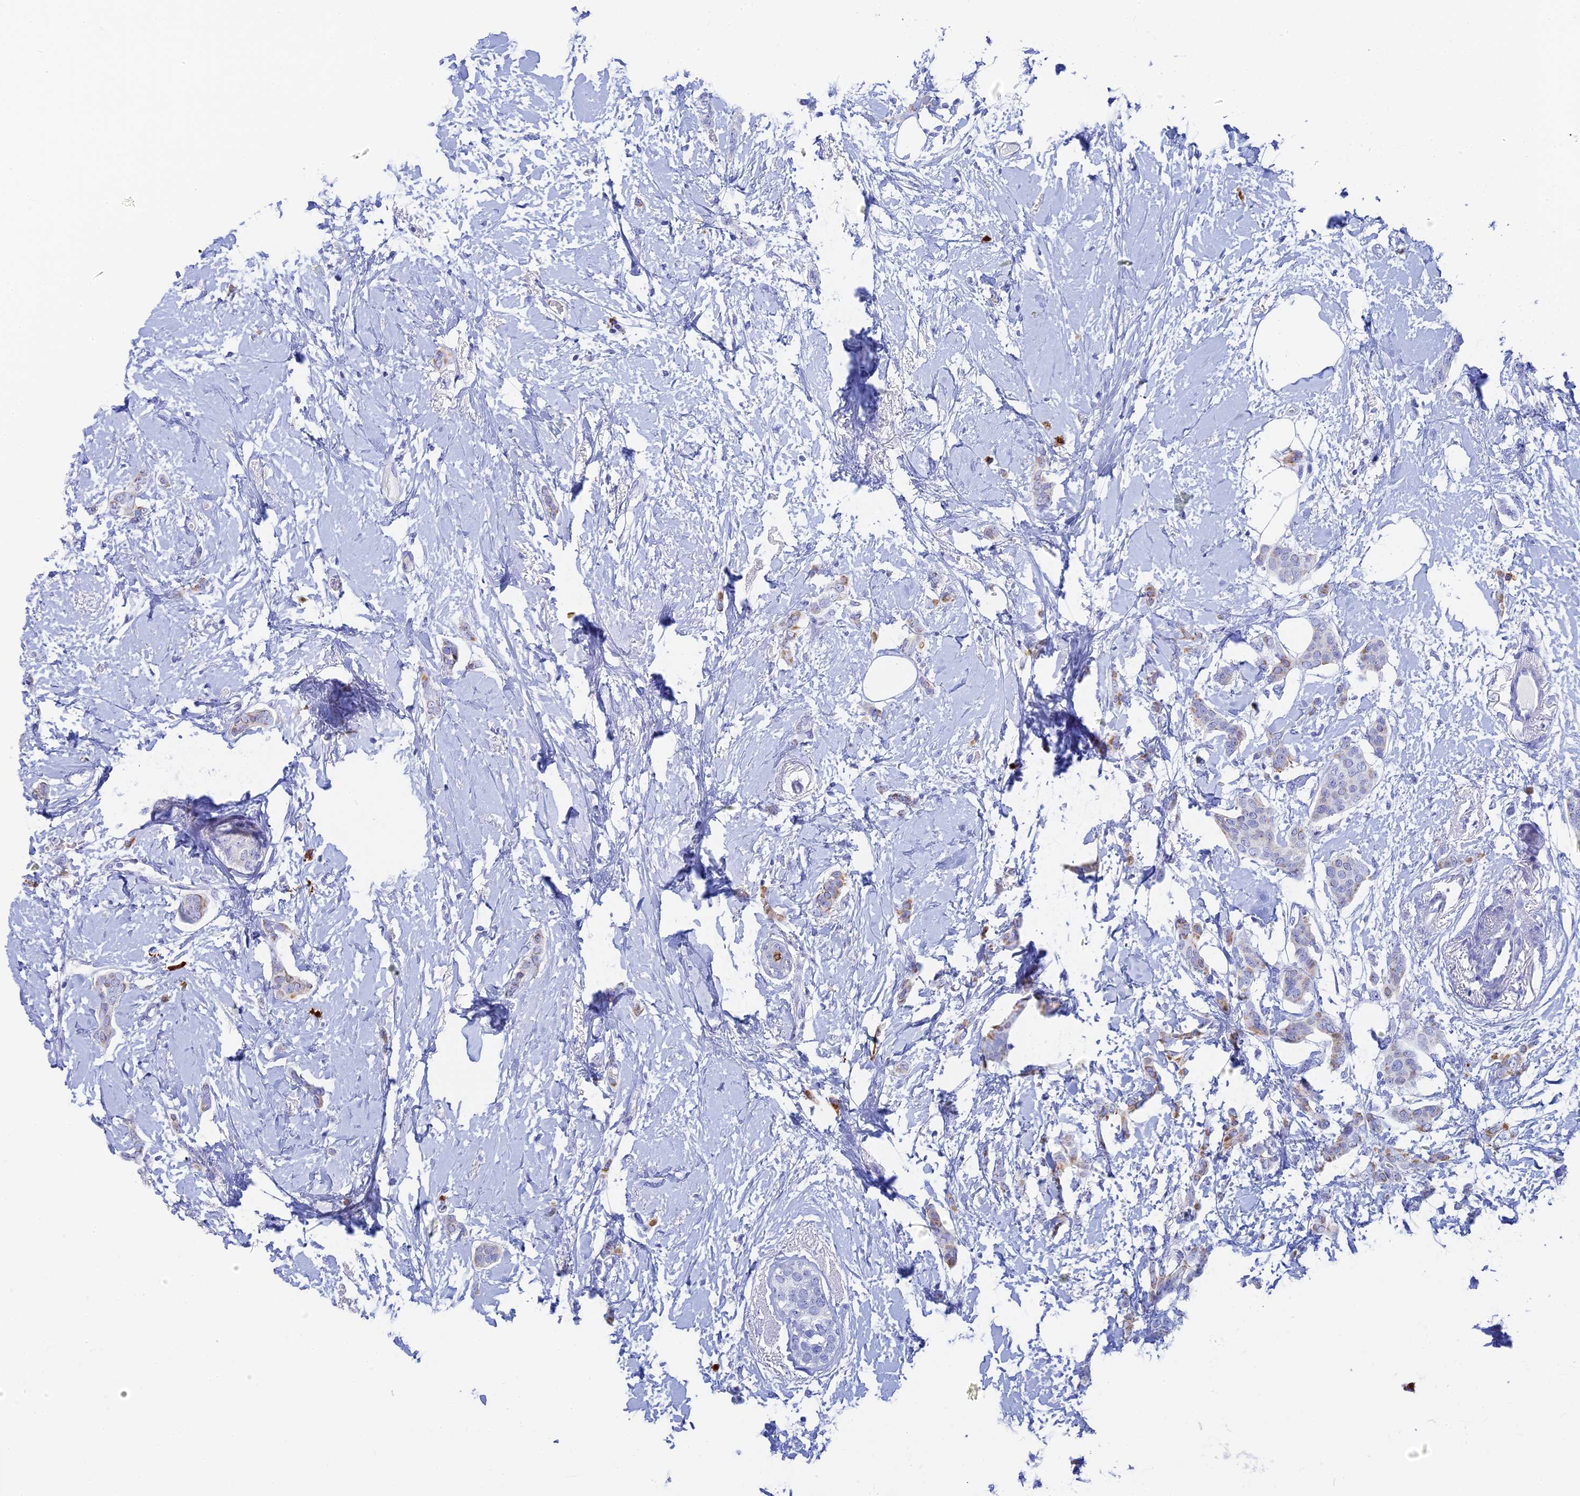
{"staining": {"intensity": "negative", "quantity": "none", "location": "none"}, "tissue": "breast cancer", "cell_type": "Tumor cells", "image_type": "cancer", "snomed": [{"axis": "morphology", "description": "Duct carcinoma"}, {"axis": "topography", "description": "Breast"}], "caption": "Tumor cells show no significant protein staining in invasive ductal carcinoma (breast).", "gene": "CEP152", "patient": {"sex": "female", "age": 72}}